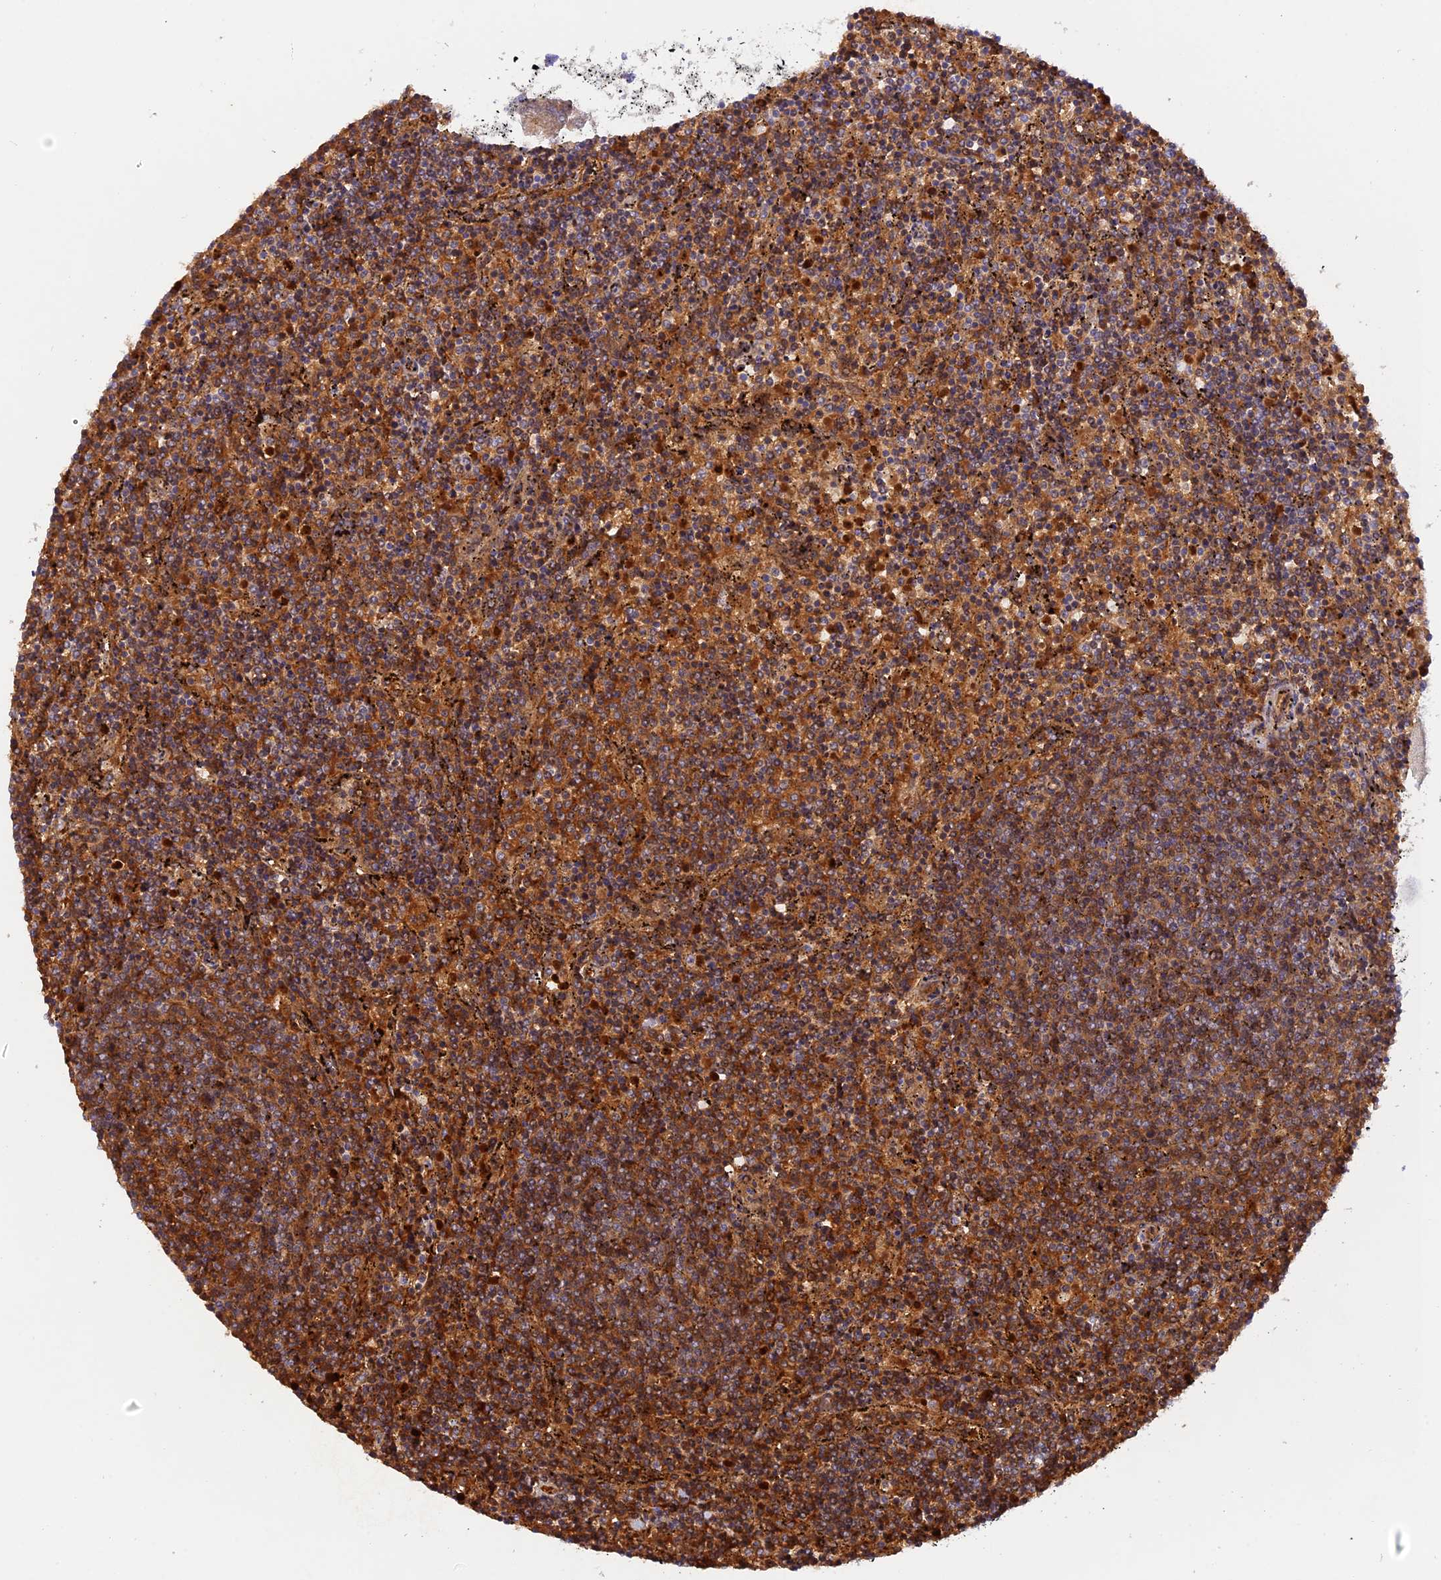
{"staining": {"intensity": "moderate", "quantity": ">75%", "location": "cytoplasmic/membranous"}, "tissue": "lymphoma", "cell_type": "Tumor cells", "image_type": "cancer", "snomed": [{"axis": "morphology", "description": "Malignant lymphoma, non-Hodgkin's type, Low grade"}, {"axis": "topography", "description": "Spleen"}], "caption": "Malignant lymphoma, non-Hodgkin's type (low-grade) stained for a protein displays moderate cytoplasmic/membranous positivity in tumor cells. (Stains: DAB (3,3'-diaminobenzidine) in brown, nuclei in blue, Microscopy: brightfield microscopy at high magnification).", "gene": "WDFY4", "patient": {"sex": "female", "age": 50}}